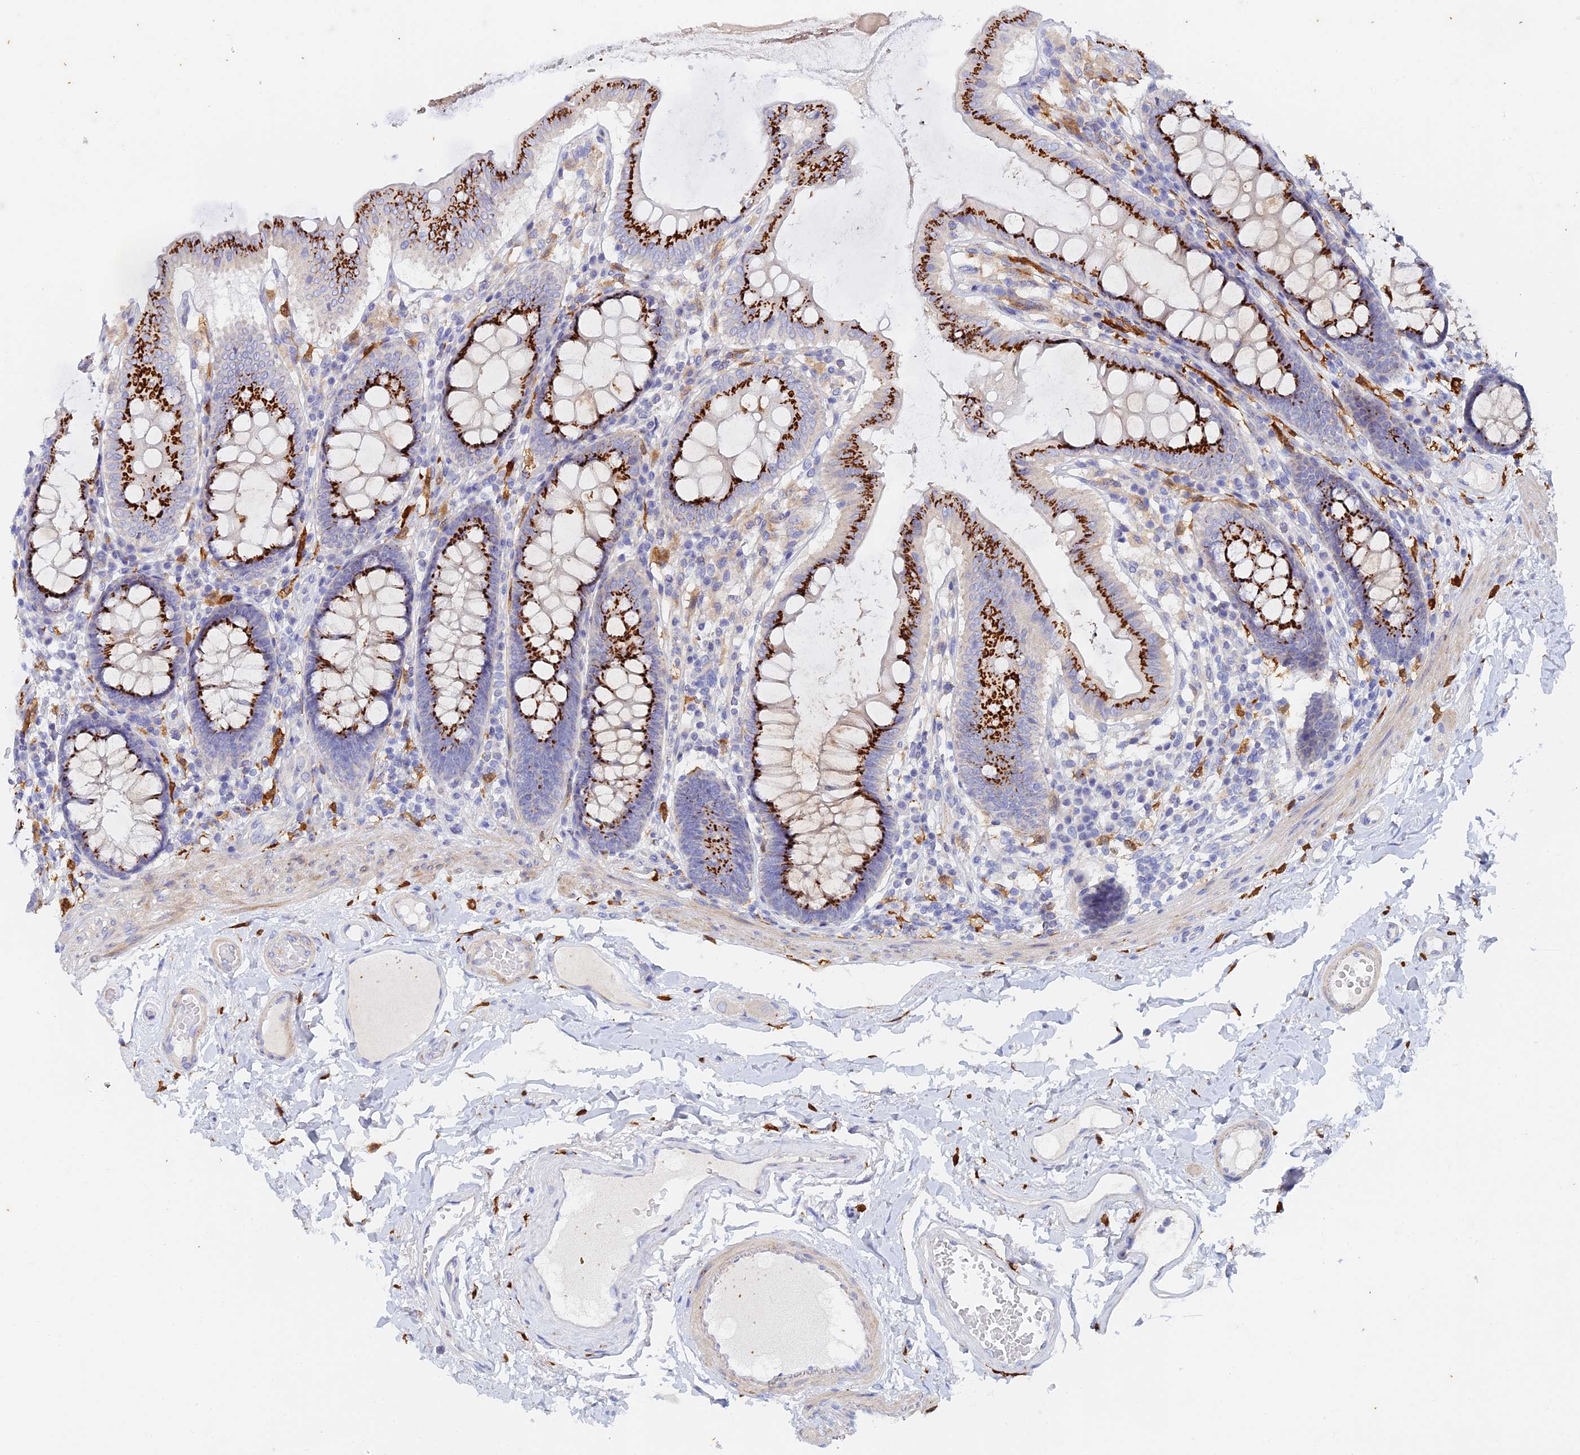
{"staining": {"intensity": "negative", "quantity": "none", "location": "none"}, "tissue": "colon", "cell_type": "Endothelial cells", "image_type": "normal", "snomed": [{"axis": "morphology", "description": "Normal tissue, NOS"}, {"axis": "topography", "description": "Colon"}], "caption": "Immunohistochemistry (IHC) histopathology image of normal colon: human colon stained with DAB displays no significant protein positivity in endothelial cells.", "gene": "SLC24A3", "patient": {"sex": "male", "age": 84}}